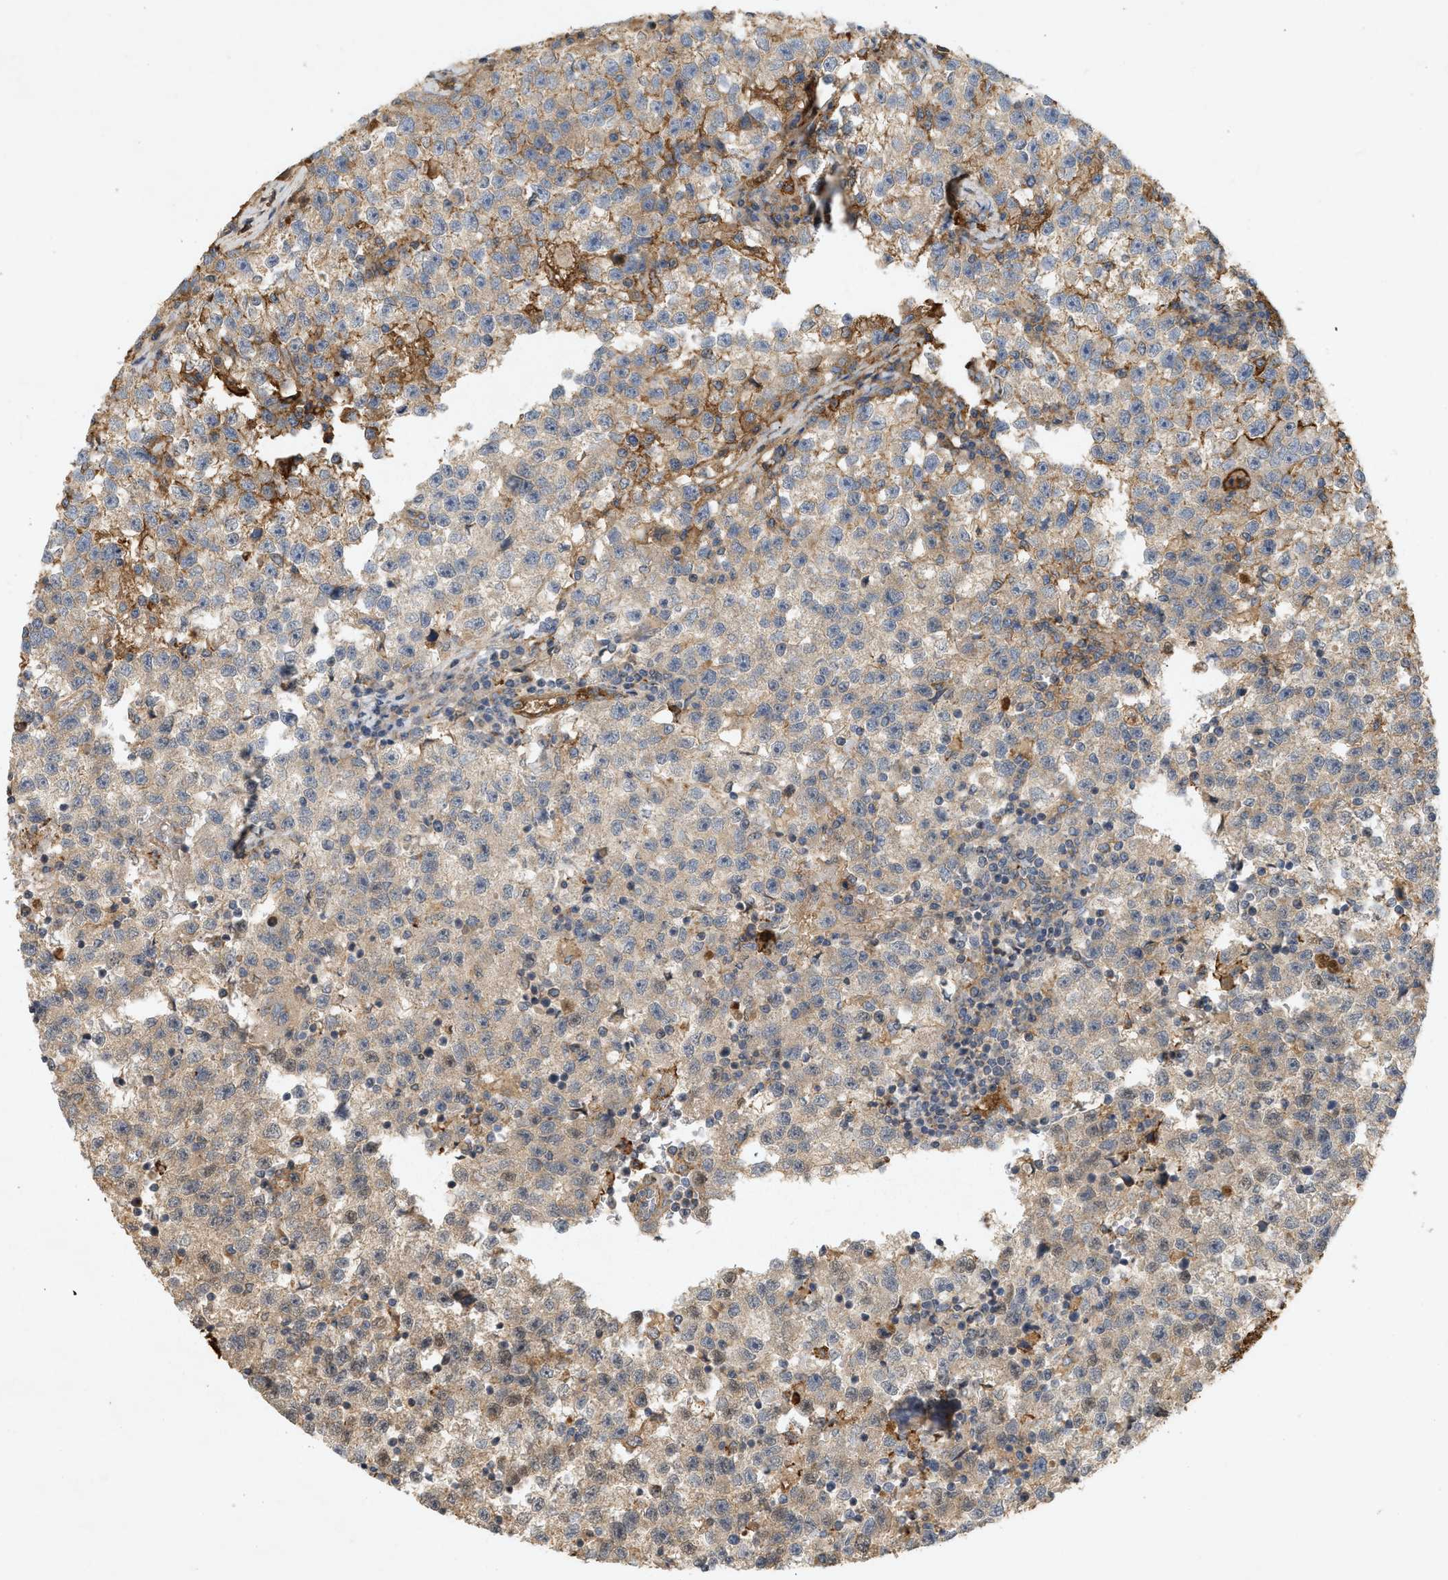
{"staining": {"intensity": "moderate", "quantity": ">75%", "location": "cytoplasmic/membranous"}, "tissue": "testis cancer", "cell_type": "Tumor cells", "image_type": "cancer", "snomed": [{"axis": "morphology", "description": "Seminoma, NOS"}, {"axis": "topography", "description": "Testis"}], "caption": "Protein staining by IHC displays moderate cytoplasmic/membranous expression in approximately >75% of tumor cells in seminoma (testis).", "gene": "F8", "patient": {"sex": "male", "age": 22}}